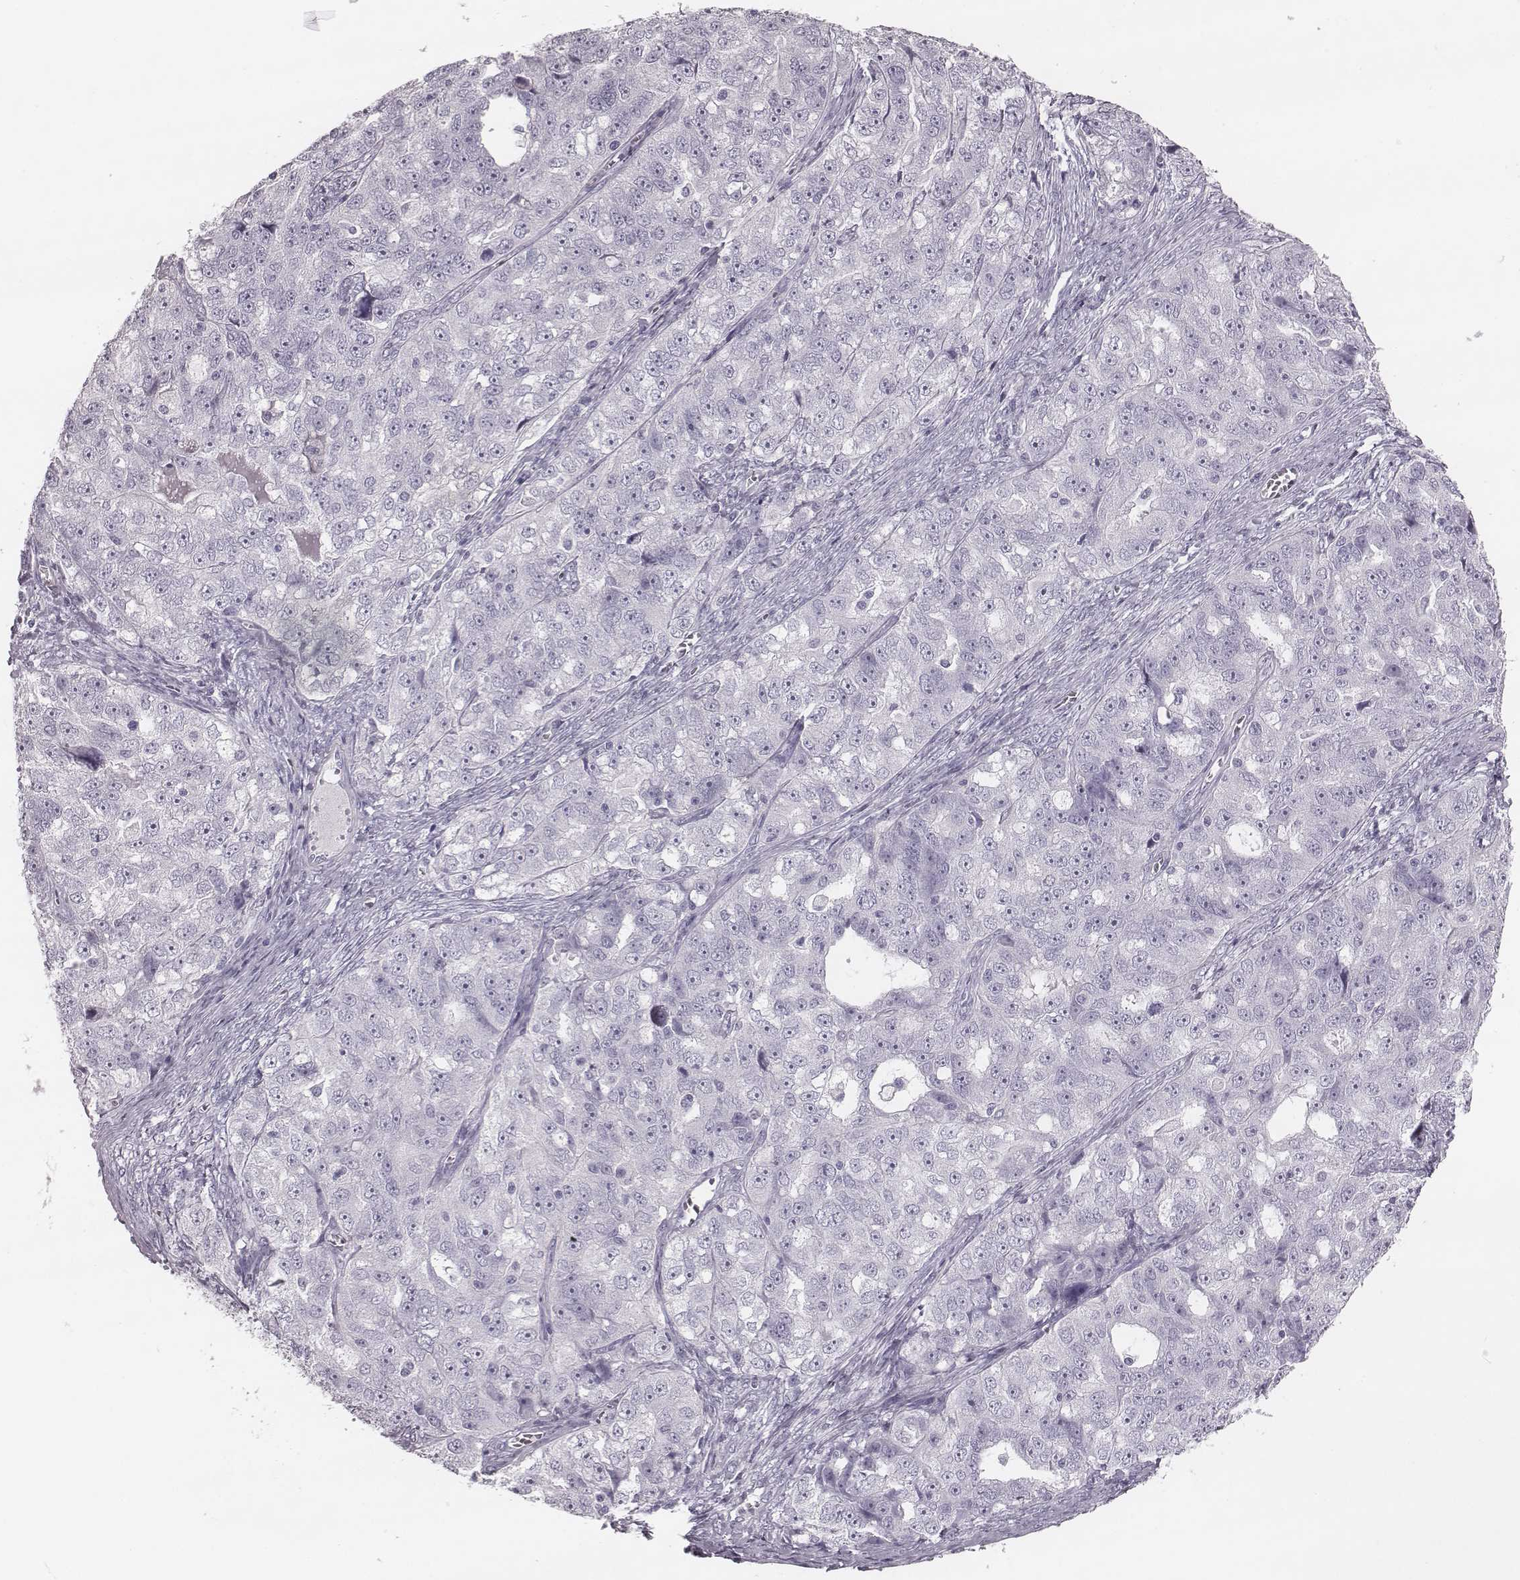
{"staining": {"intensity": "negative", "quantity": "none", "location": "none"}, "tissue": "ovarian cancer", "cell_type": "Tumor cells", "image_type": "cancer", "snomed": [{"axis": "morphology", "description": "Cystadenocarcinoma, serous, NOS"}, {"axis": "topography", "description": "Ovary"}], "caption": "Micrograph shows no protein staining in tumor cells of ovarian cancer tissue. (Brightfield microscopy of DAB immunohistochemistry at high magnification).", "gene": "KRT74", "patient": {"sex": "female", "age": 51}}